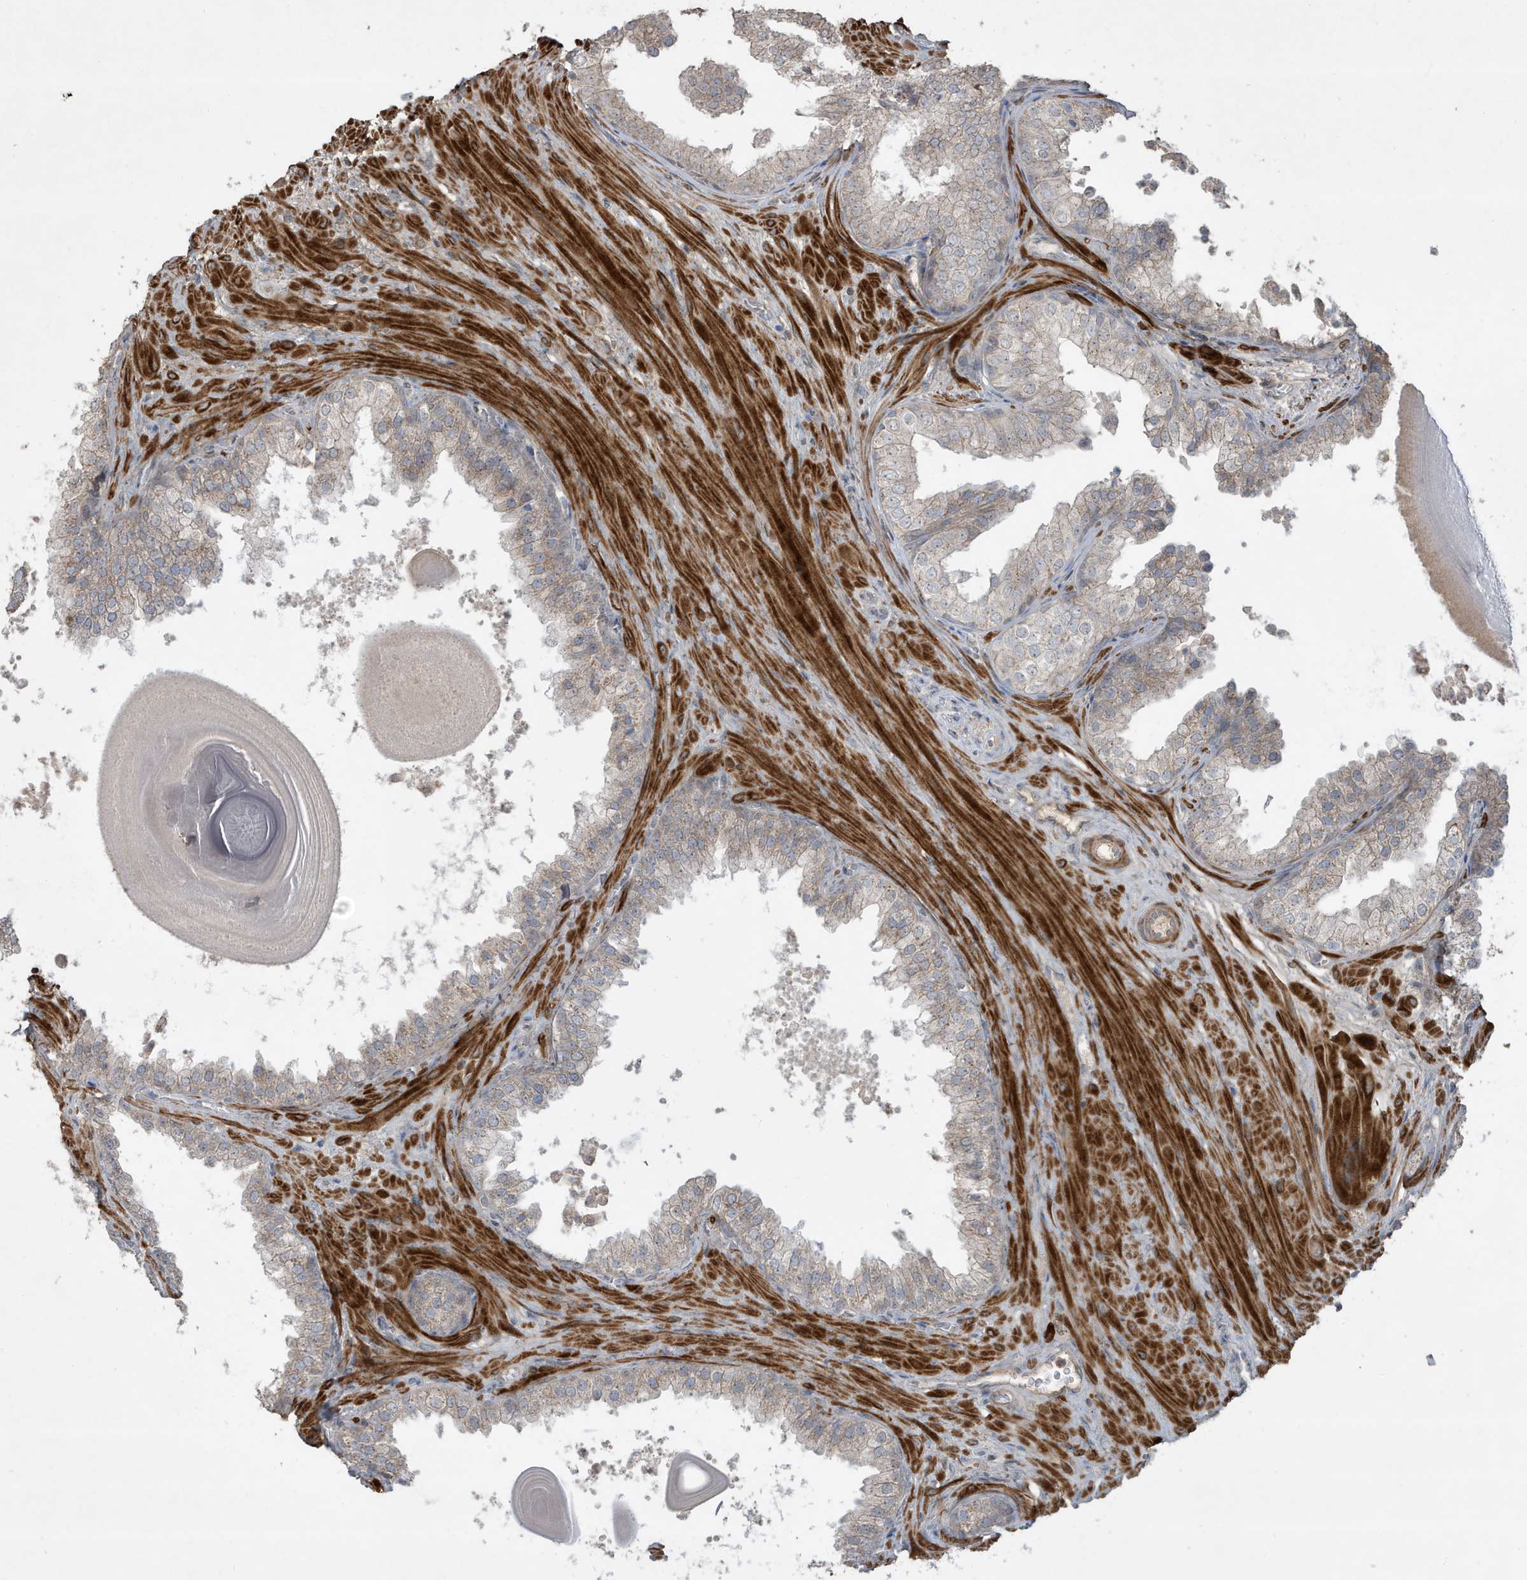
{"staining": {"intensity": "weak", "quantity": "25%-75%", "location": "cytoplasmic/membranous"}, "tissue": "prostate", "cell_type": "Glandular cells", "image_type": "normal", "snomed": [{"axis": "morphology", "description": "Normal tissue, NOS"}, {"axis": "topography", "description": "Prostate"}], "caption": "Brown immunohistochemical staining in normal prostate exhibits weak cytoplasmic/membranous staining in approximately 25%-75% of glandular cells.", "gene": "PRRT3", "patient": {"sex": "male", "age": 48}}